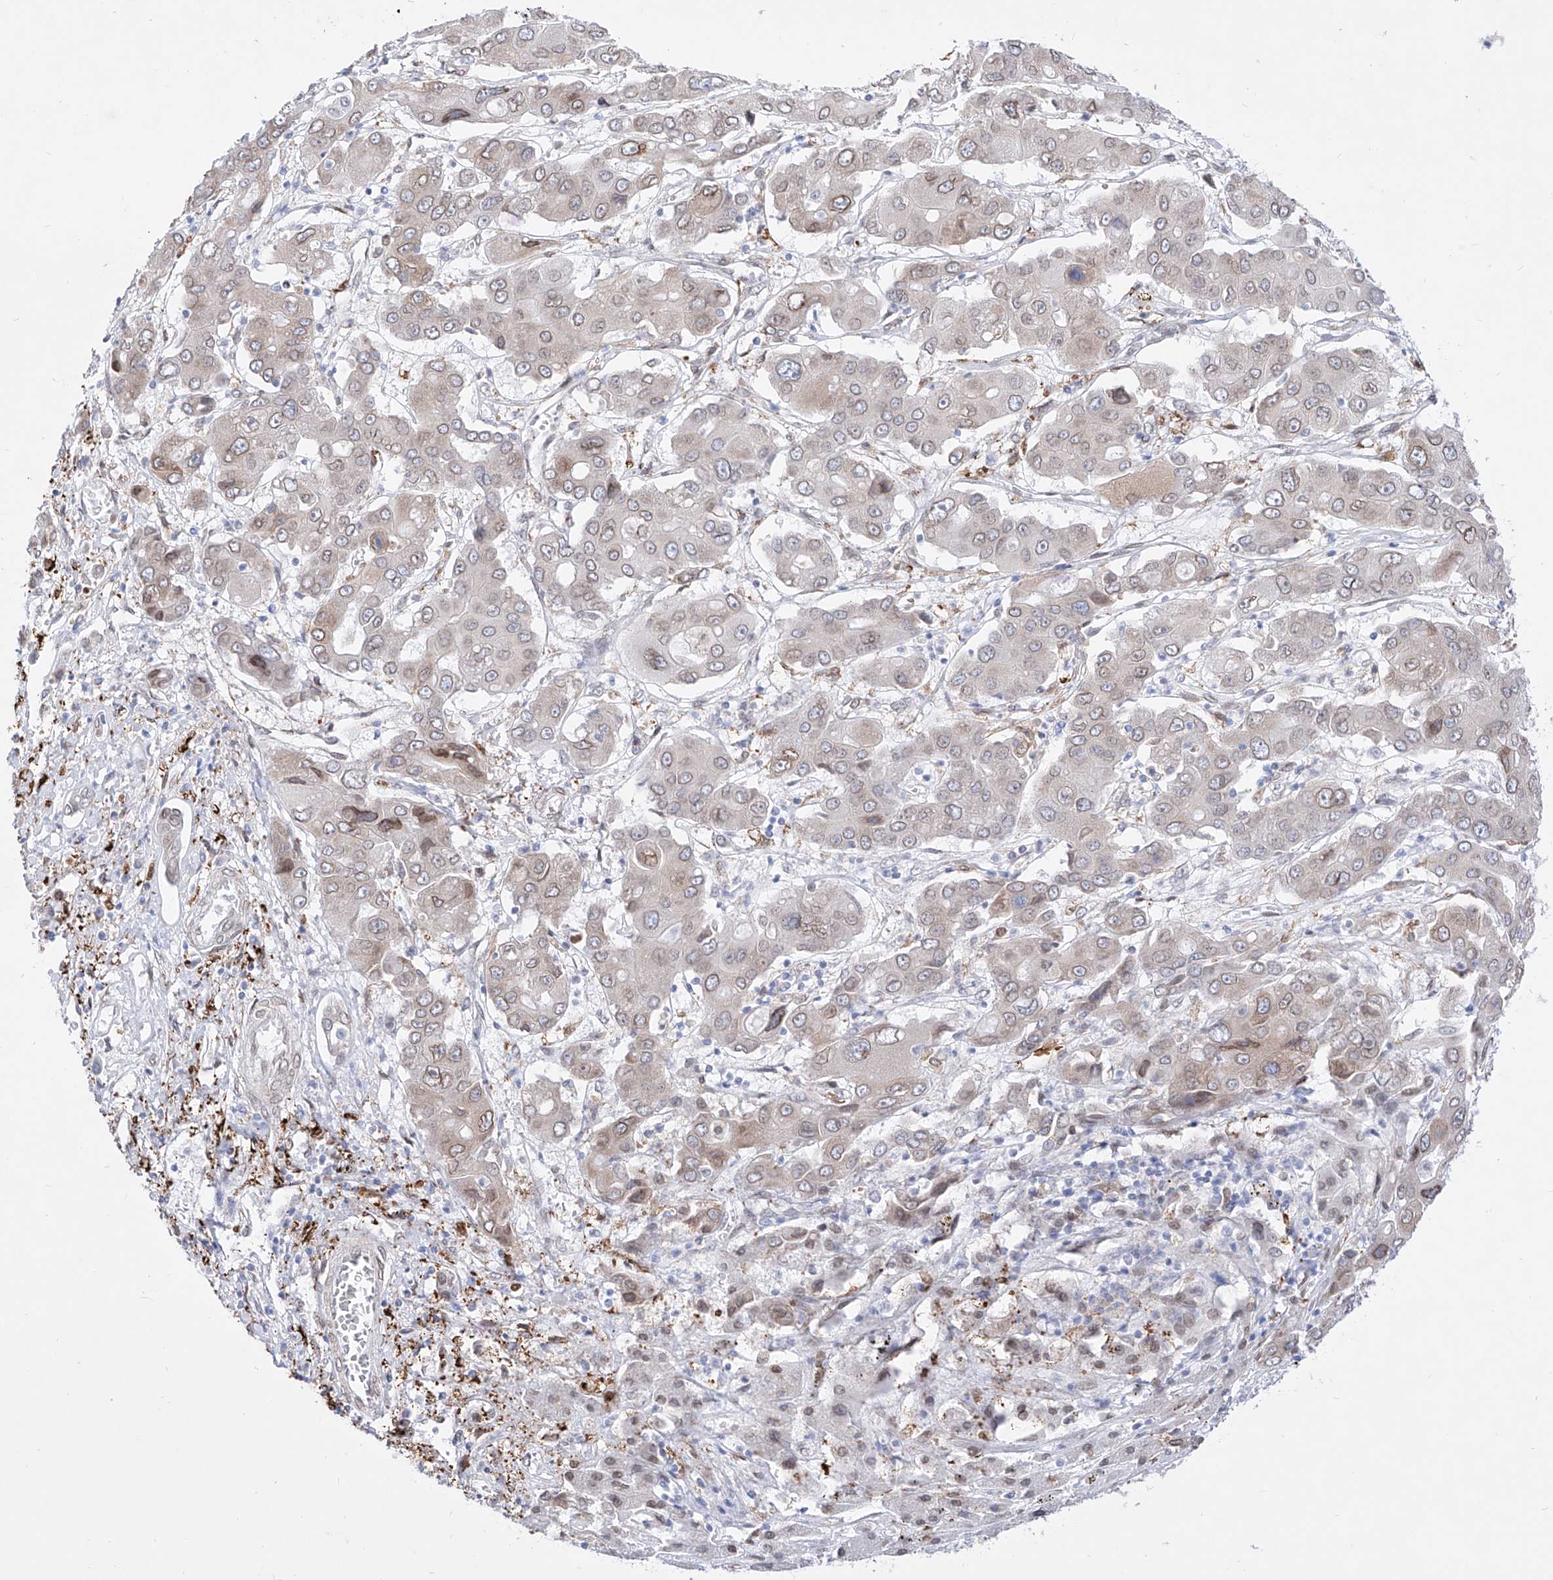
{"staining": {"intensity": "weak", "quantity": "25%-75%", "location": "nuclear"}, "tissue": "liver cancer", "cell_type": "Tumor cells", "image_type": "cancer", "snomed": [{"axis": "morphology", "description": "Cholangiocarcinoma"}, {"axis": "topography", "description": "Liver"}], "caption": "Immunohistochemical staining of human cholangiocarcinoma (liver) exhibits low levels of weak nuclear staining in approximately 25%-75% of tumor cells.", "gene": "LCLAT1", "patient": {"sex": "male", "age": 67}}